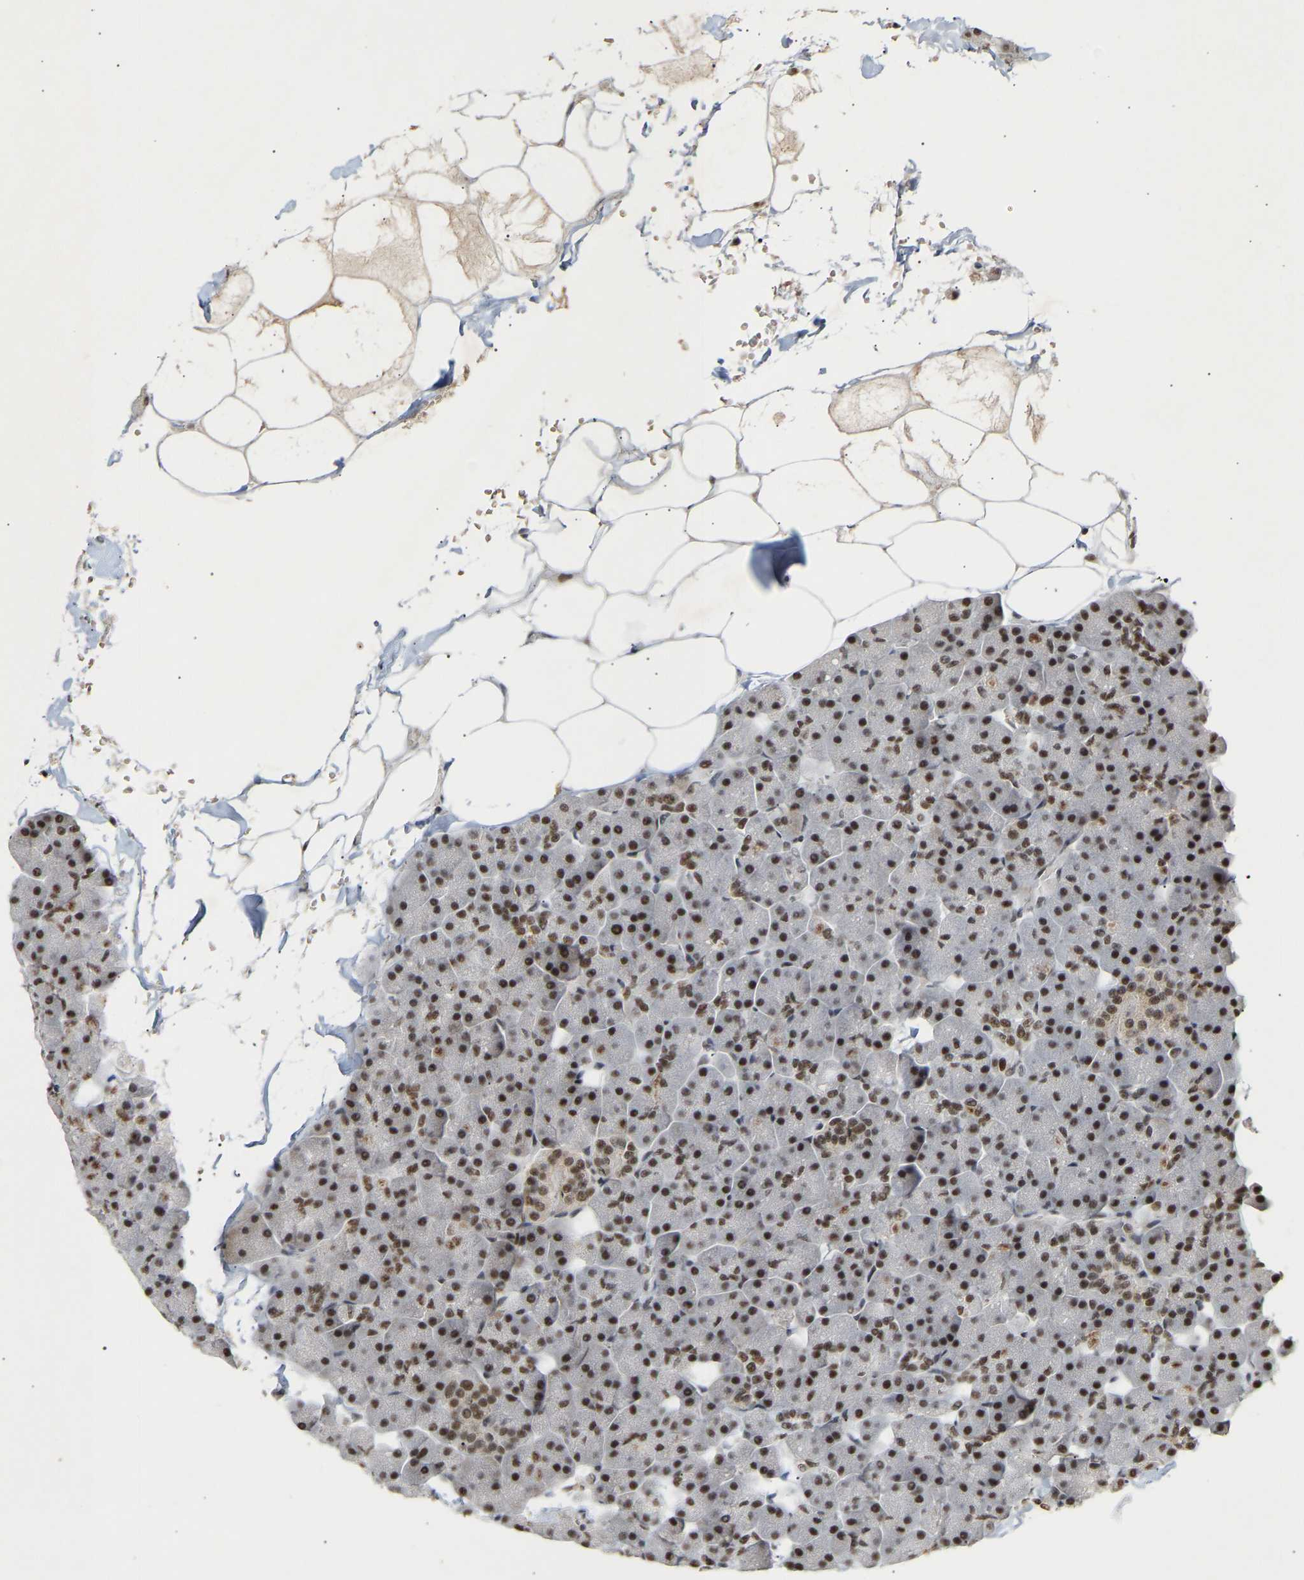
{"staining": {"intensity": "strong", "quantity": ">75%", "location": "nuclear"}, "tissue": "pancreas", "cell_type": "Exocrine glandular cells", "image_type": "normal", "snomed": [{"axis": "morphology", "description": "Normal tissue, NOS"}, {"axis": "topography", "description": "Pancreas"}], "caption": "About >75% of exocrine glandular cells in normal human pancreas exhibit strong nuclear protein expression as visualized by brown immunohistochemical staining.", "gene": "NELFB", "patient": {"sex": "male", "age": 35}}